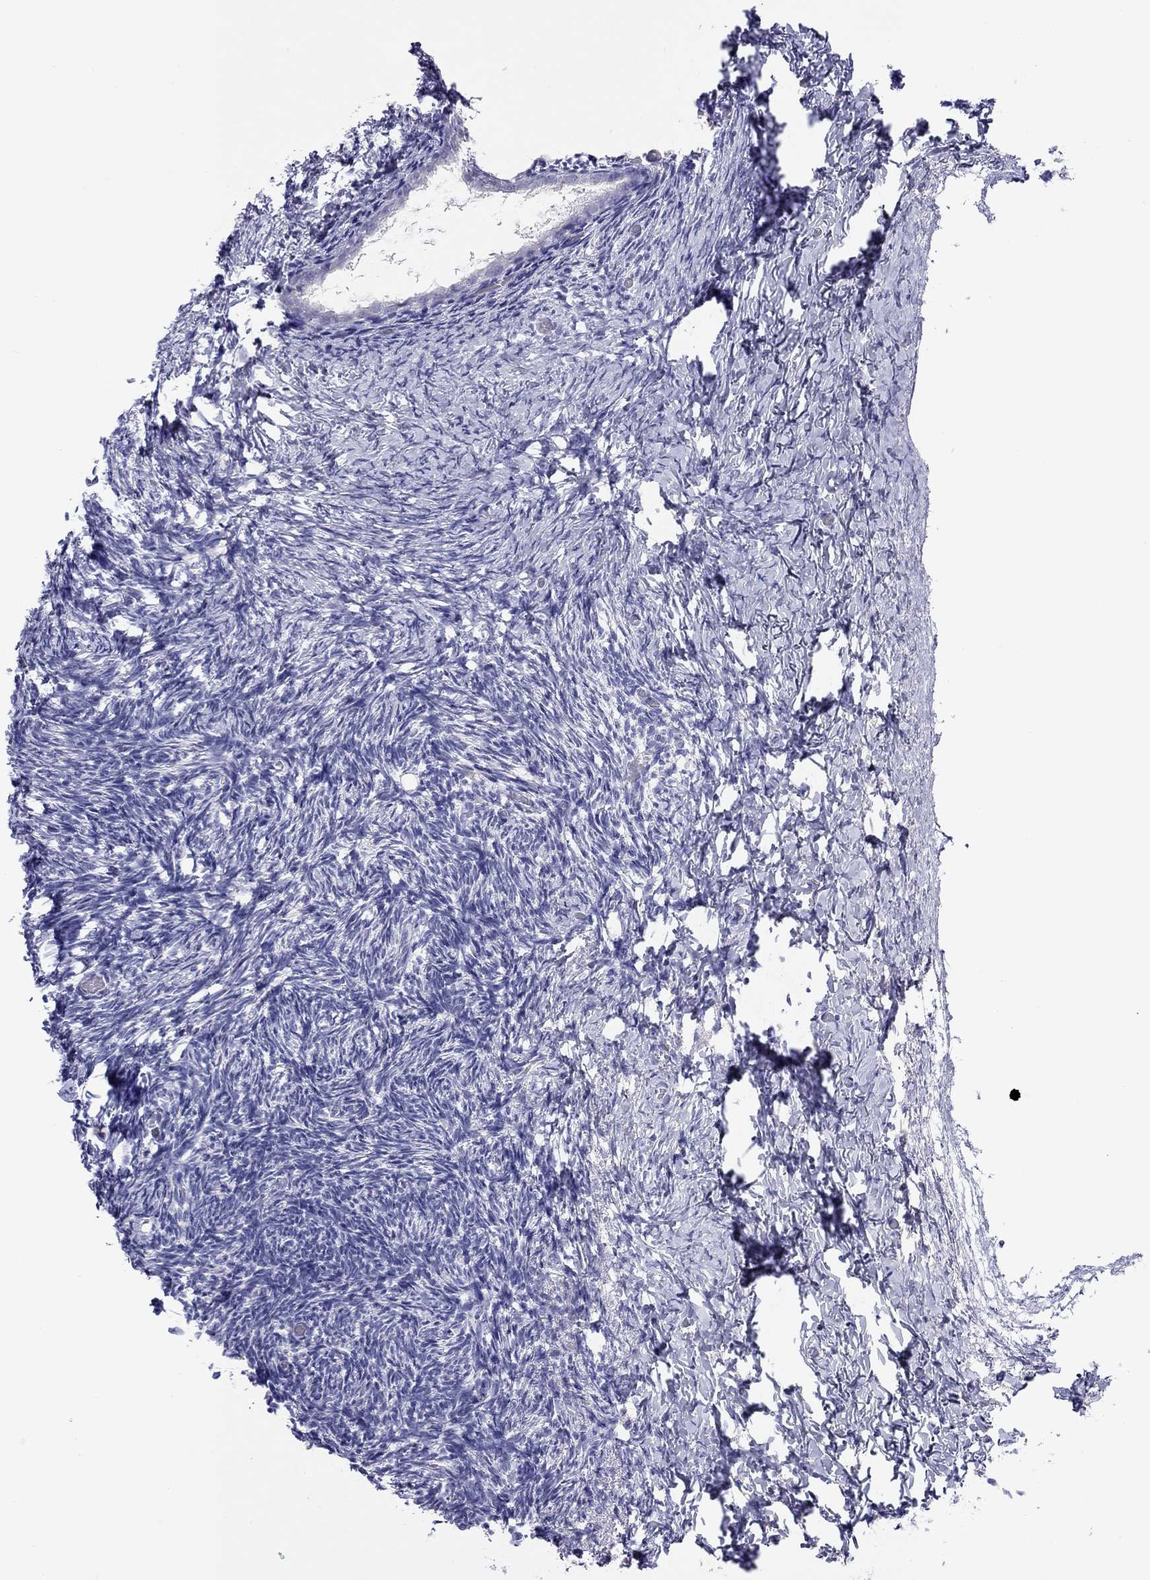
{"staining": {"intensity": "negative", "quantity": "none", "location": "none"}, "tissue": "ovary", "cell_type": "Follicle cells", "image_type": "normal", "snomed": [{"axis": "morphology", "description": "Normal tissue, NOS"}, {"axis": "topography", "description": "Ovary"}], "caption": "Follicle cells show no significant protein staining in benign ovary.", "gene": "CAPNS2", "patient": {"sex": "female", "age": 39}}